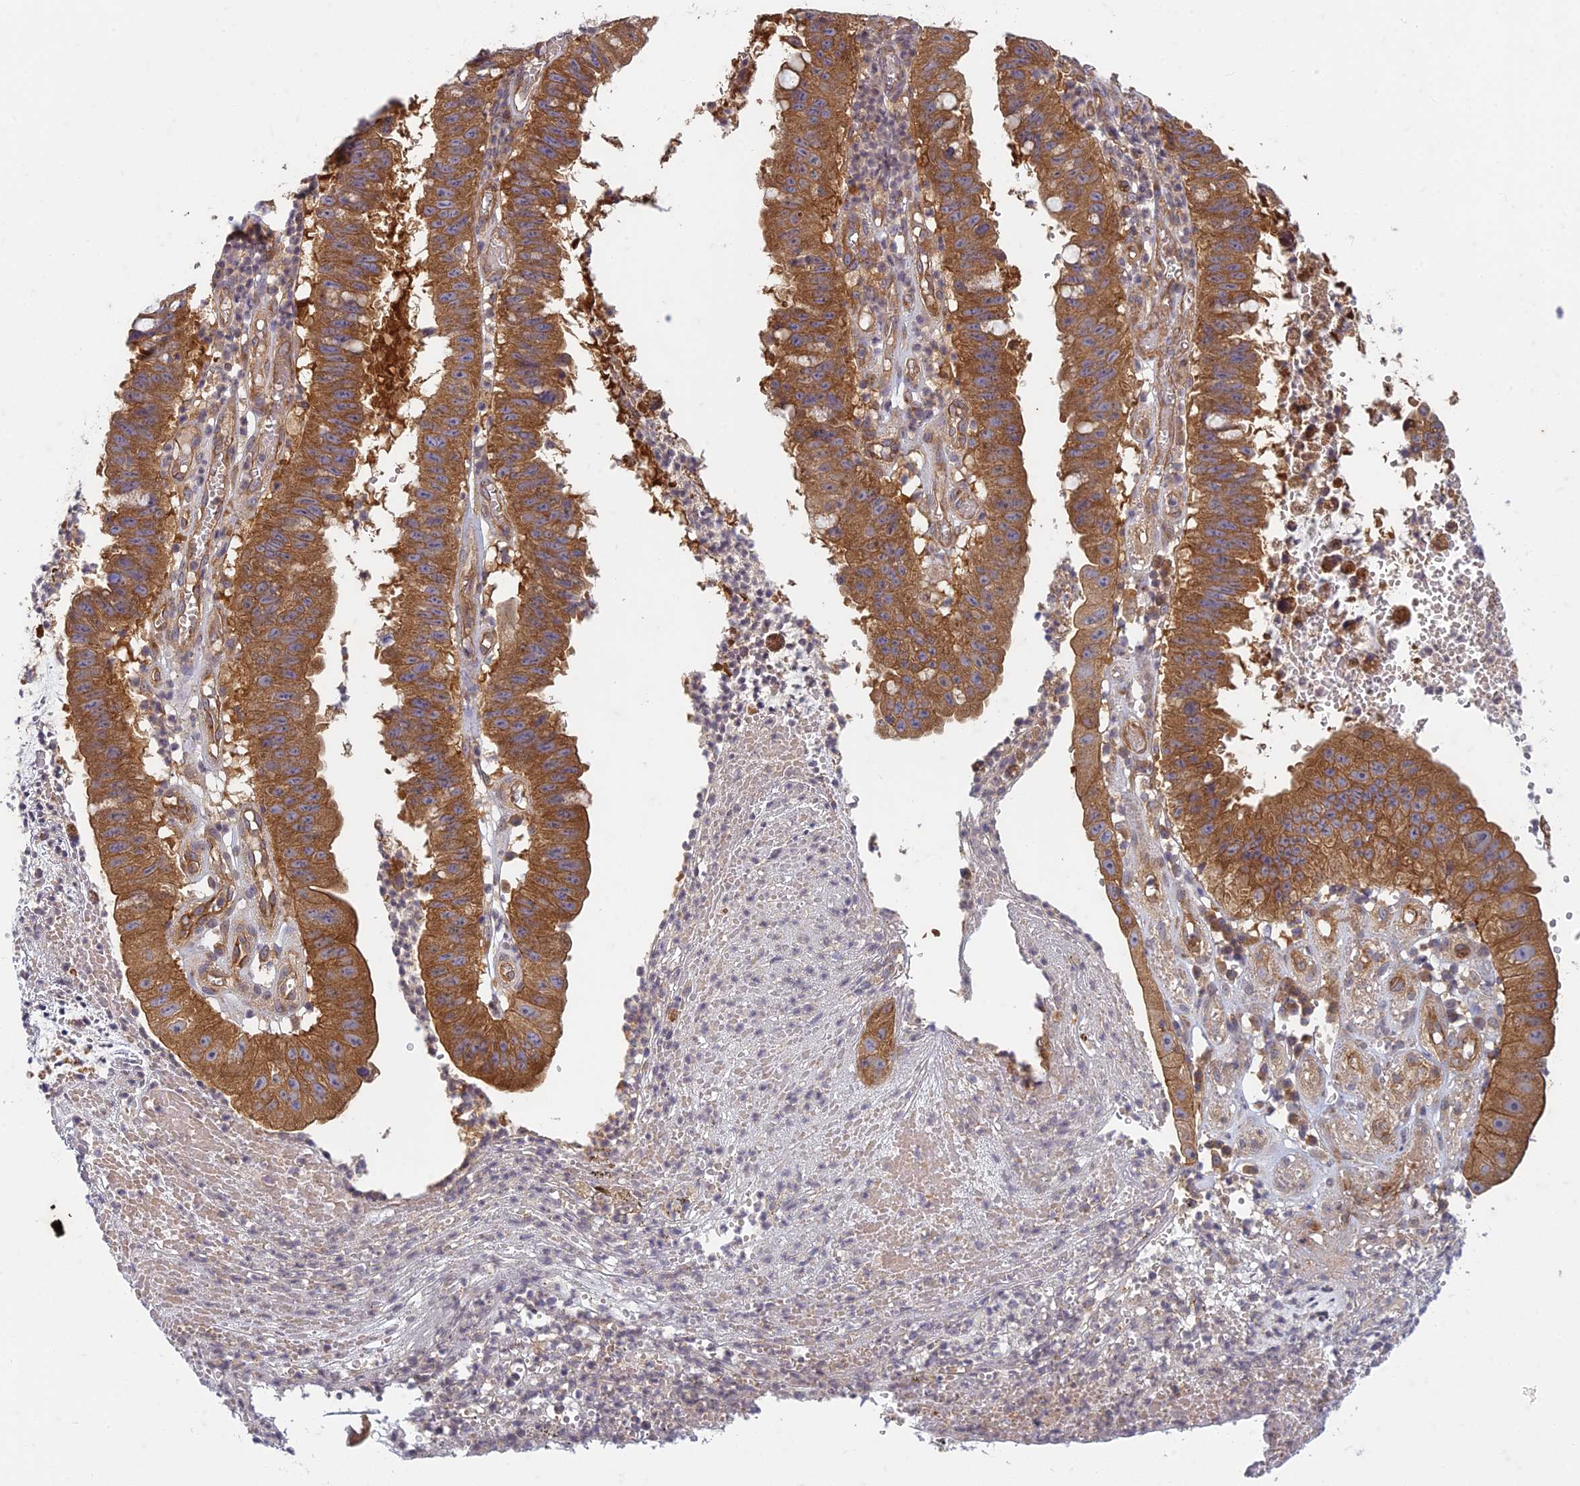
{"staining": {"intensity": "strong", "quantity": ">75%", "location": "cytoplasmic/membranous"}, "tissue": "stomach cancer", "cell_type": "Tumor cells", "image_type": "cancer", "snomed": [{"axis": "morphology", "description": "Adenocarcinoma, NOS"}, {"axis": "topography", "description": "Stomach"}], "caption": "Stomach cancer stained with a protein marker displays strong staining in tumor cells.", "gene": "TCF25", "patient": {"sex": "male", "age": 59}}